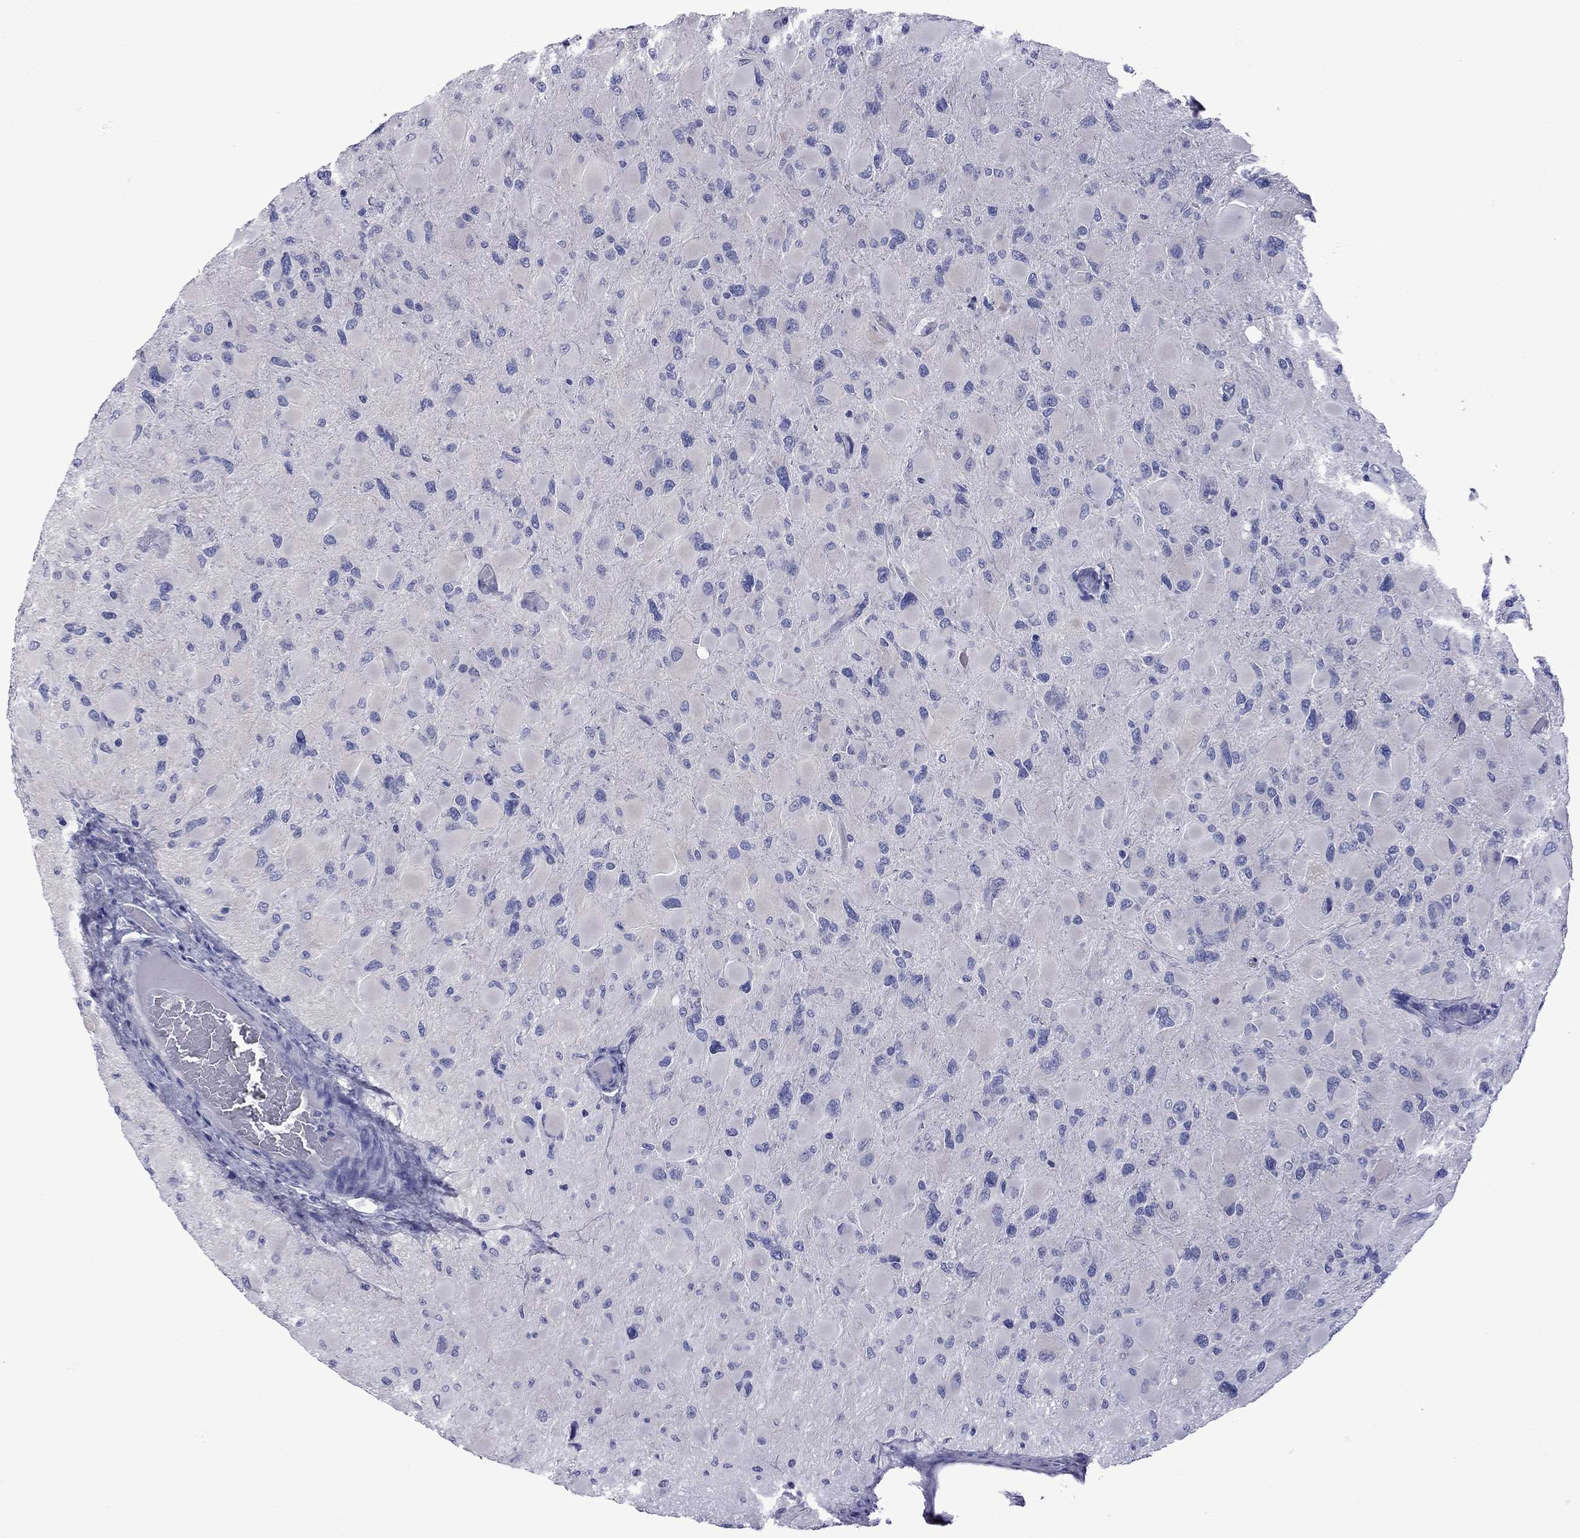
{"staining": {"intensity": "negative", "quantity": "none", "location": "none"}, "tissue": "glioma", "cell_type": "Tumor cells", "image_type": "cancer", "snomed": [{"axis": "morphology", "description": "Glioma, malignant, High grade"}, {"axis": "topography", "description": "Cerebral cortex"}], "caption": "Image shows no significant protein staining in tumor cells of glioma.", "gene": "EPPIN", "patient": {"sex": "female", "age": 36}}